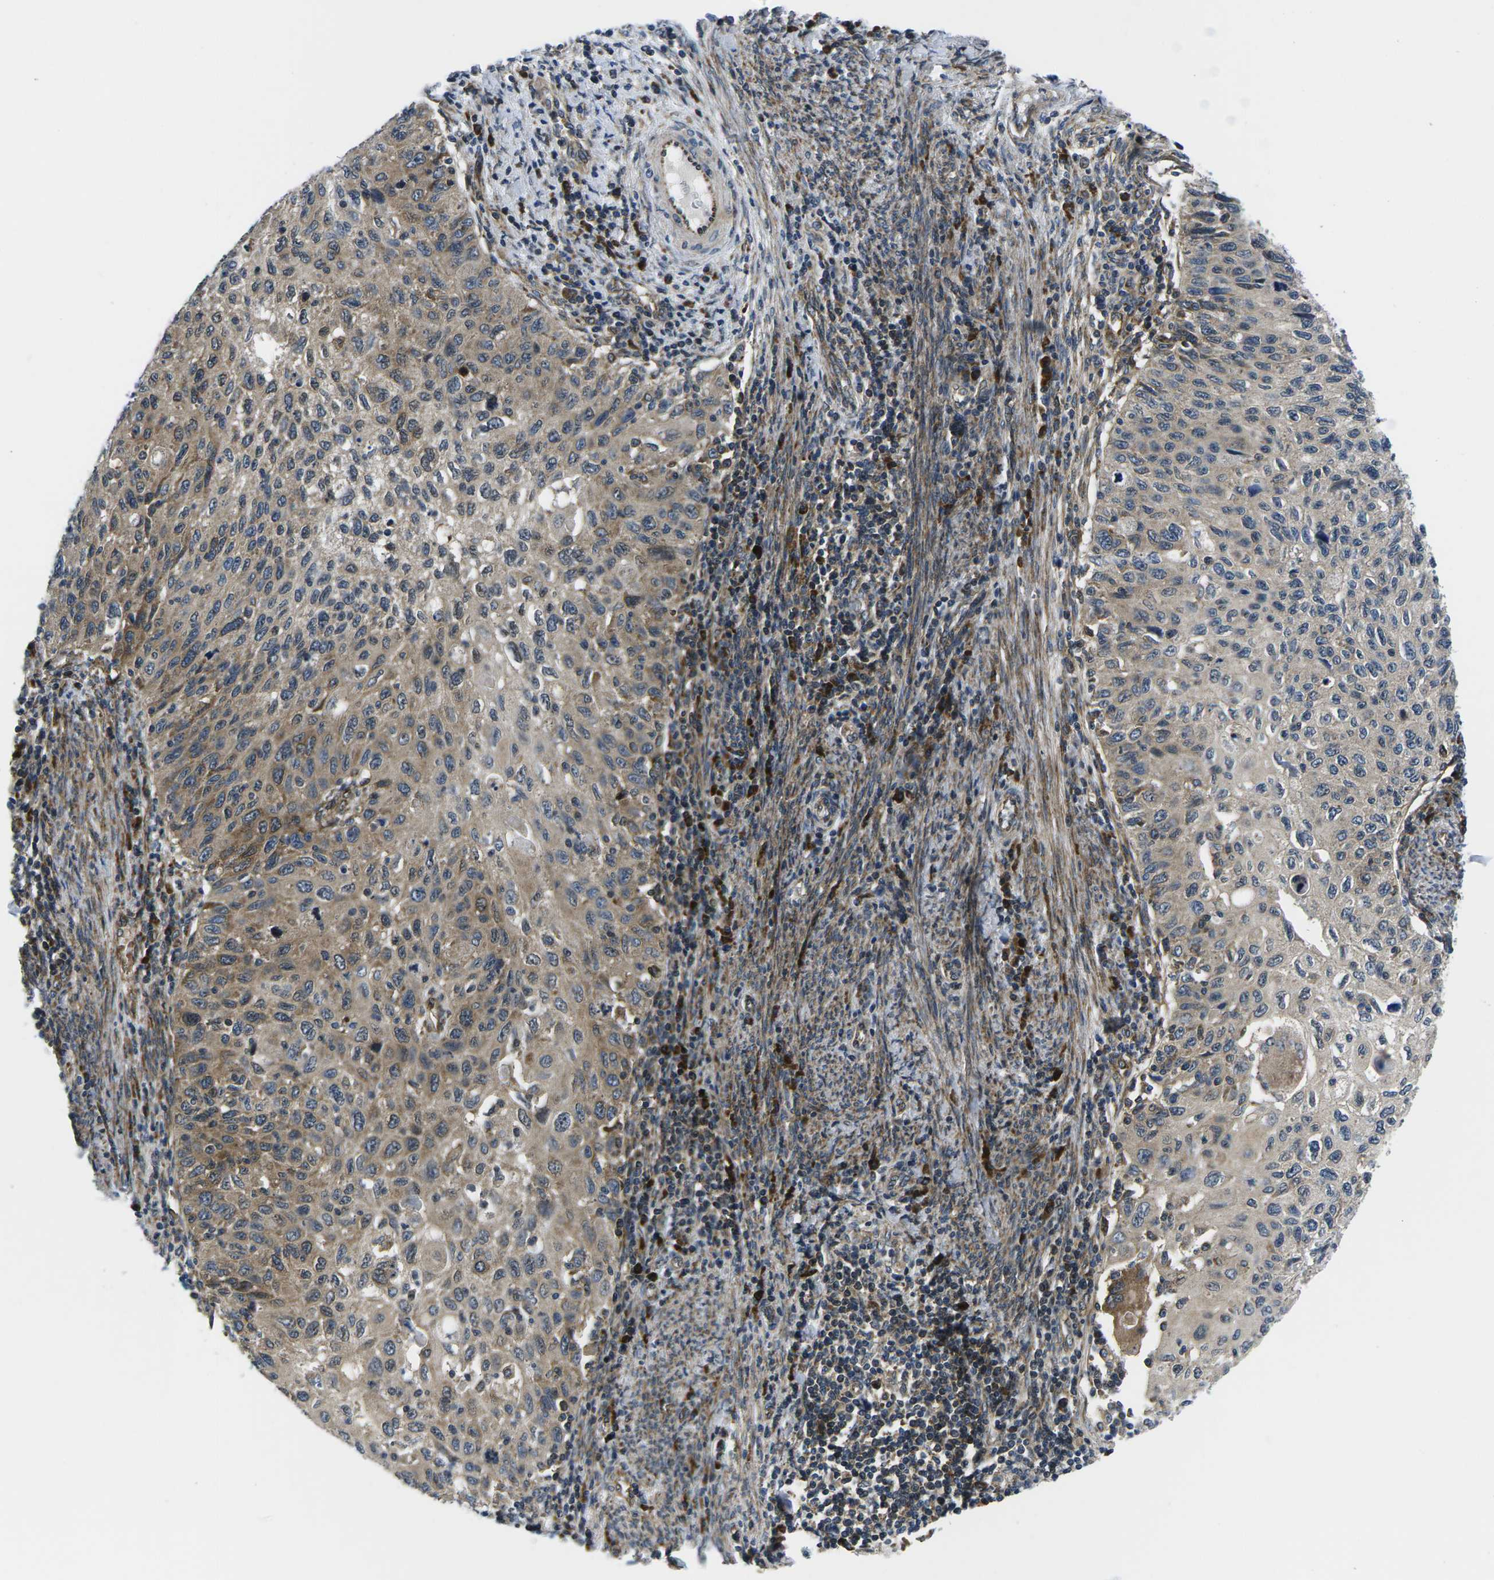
{"staining": {"intensity": "moderate", "quantity": "<25%", "location": "cytoplasmic/membranous"}, "tissue": "cervical cancer", "cell_type": "Tumor cells", "image_type": "cancer", "snomed": [{"axis": "morphology", "description": "Squamous cell carcinoma, NOS"}, {"axis": "topography", "description": "Cervix"}], "caption": "Moderate cytoplasmic/membranous staining is present in approximately <25% of tumor cells in squamous cell carcinoma (cervical).", "gene": "EIF4E", "patient": {"sex": "female", "age": 70}}